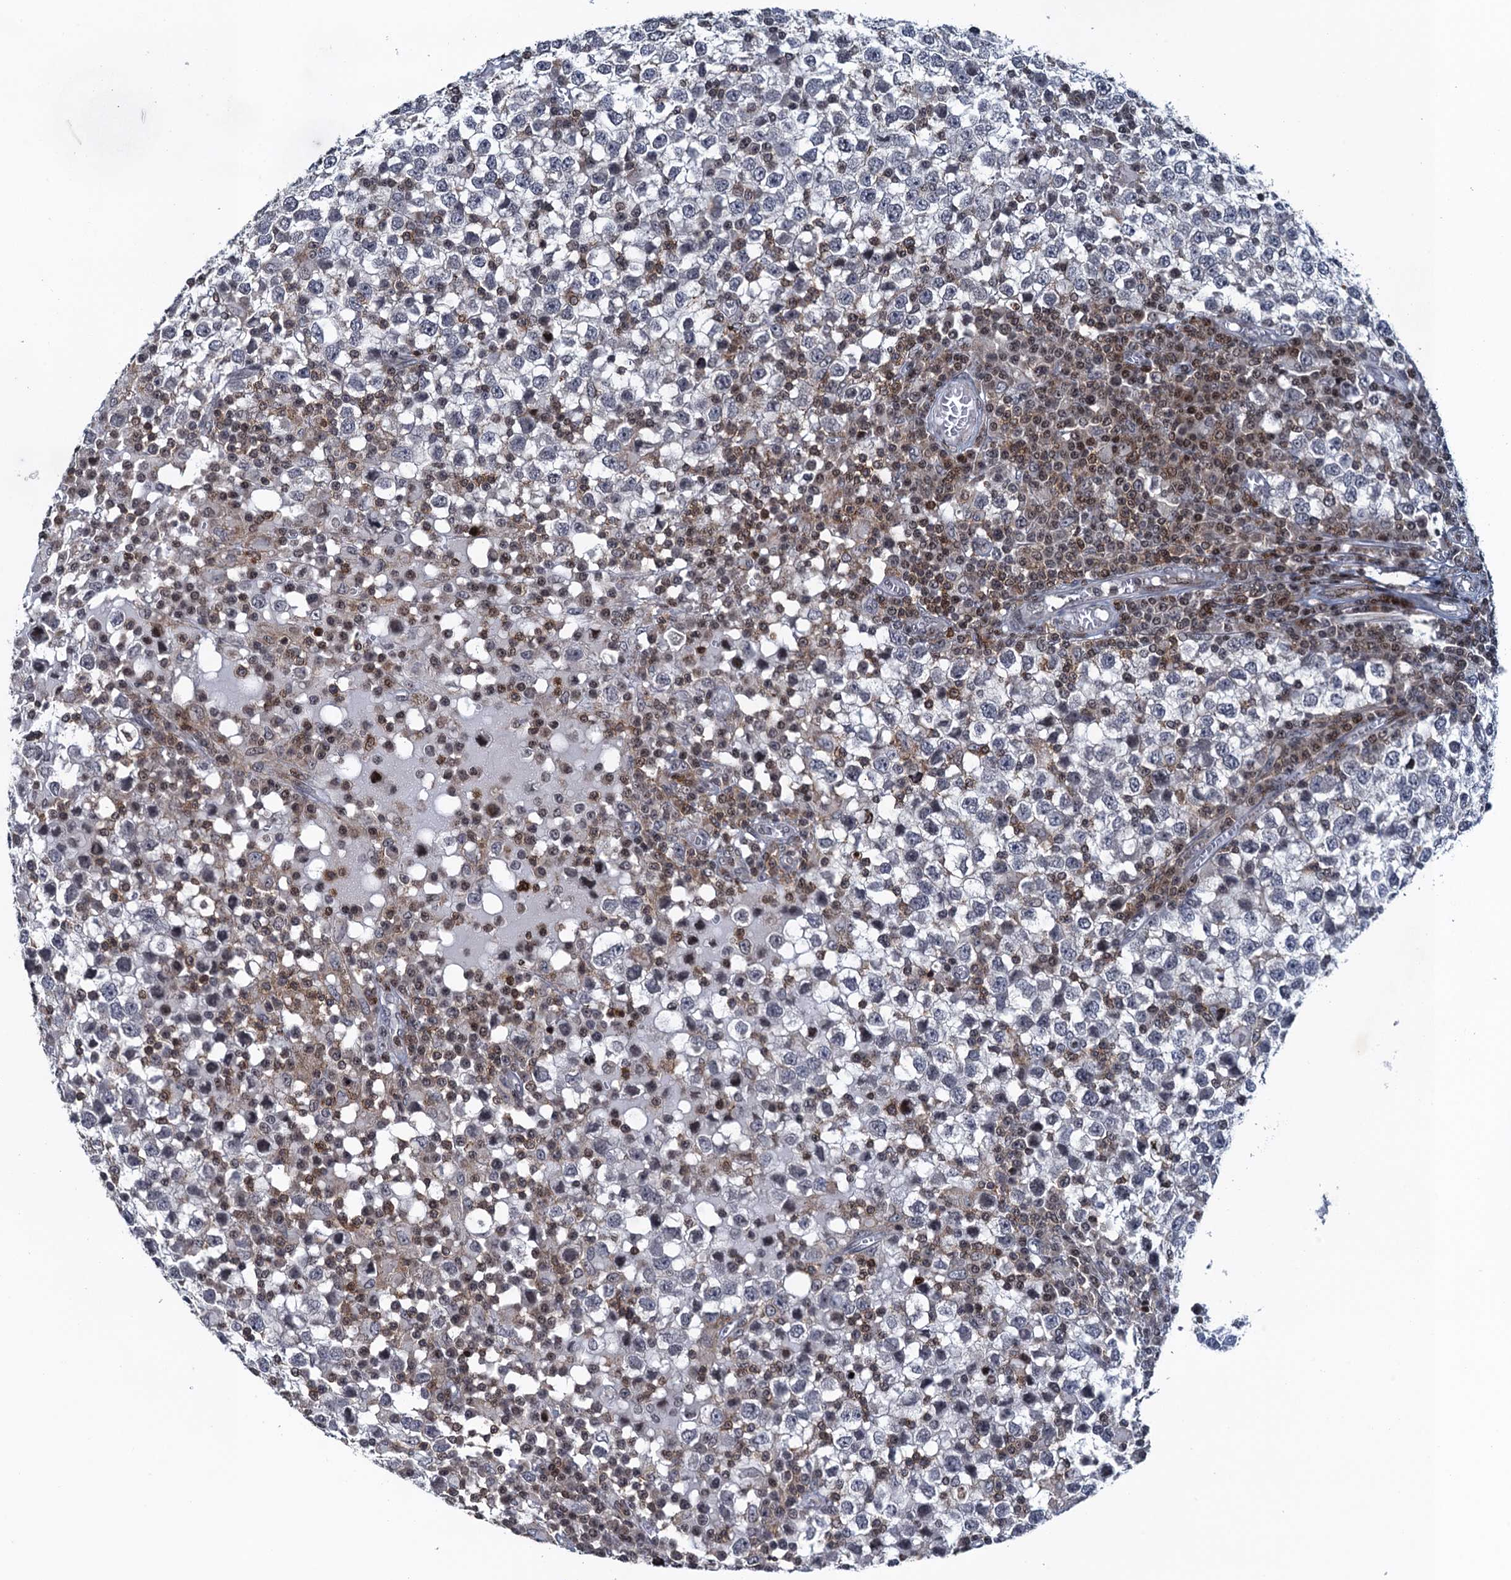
{"staining": {"intensity": "negative", "quantity": "none", "location": "none"}, "tissue": "testis cancer", "cell_type": "Tumor cells", "image_type": "cancer", "snomed": [{"axis": "morphology", "description": "Seminoma, NOS"}, {"axis": "topography", "description": "Testis"}], "caption": "Tumor cells show no significant positivity in testis cancer (seminoma). The staining is performed using DAB brown chromogen with nuclei counter-stained in using hematoxylin.", "gene": "FYB1", "patient": {"sex": "male", "age": 65}}